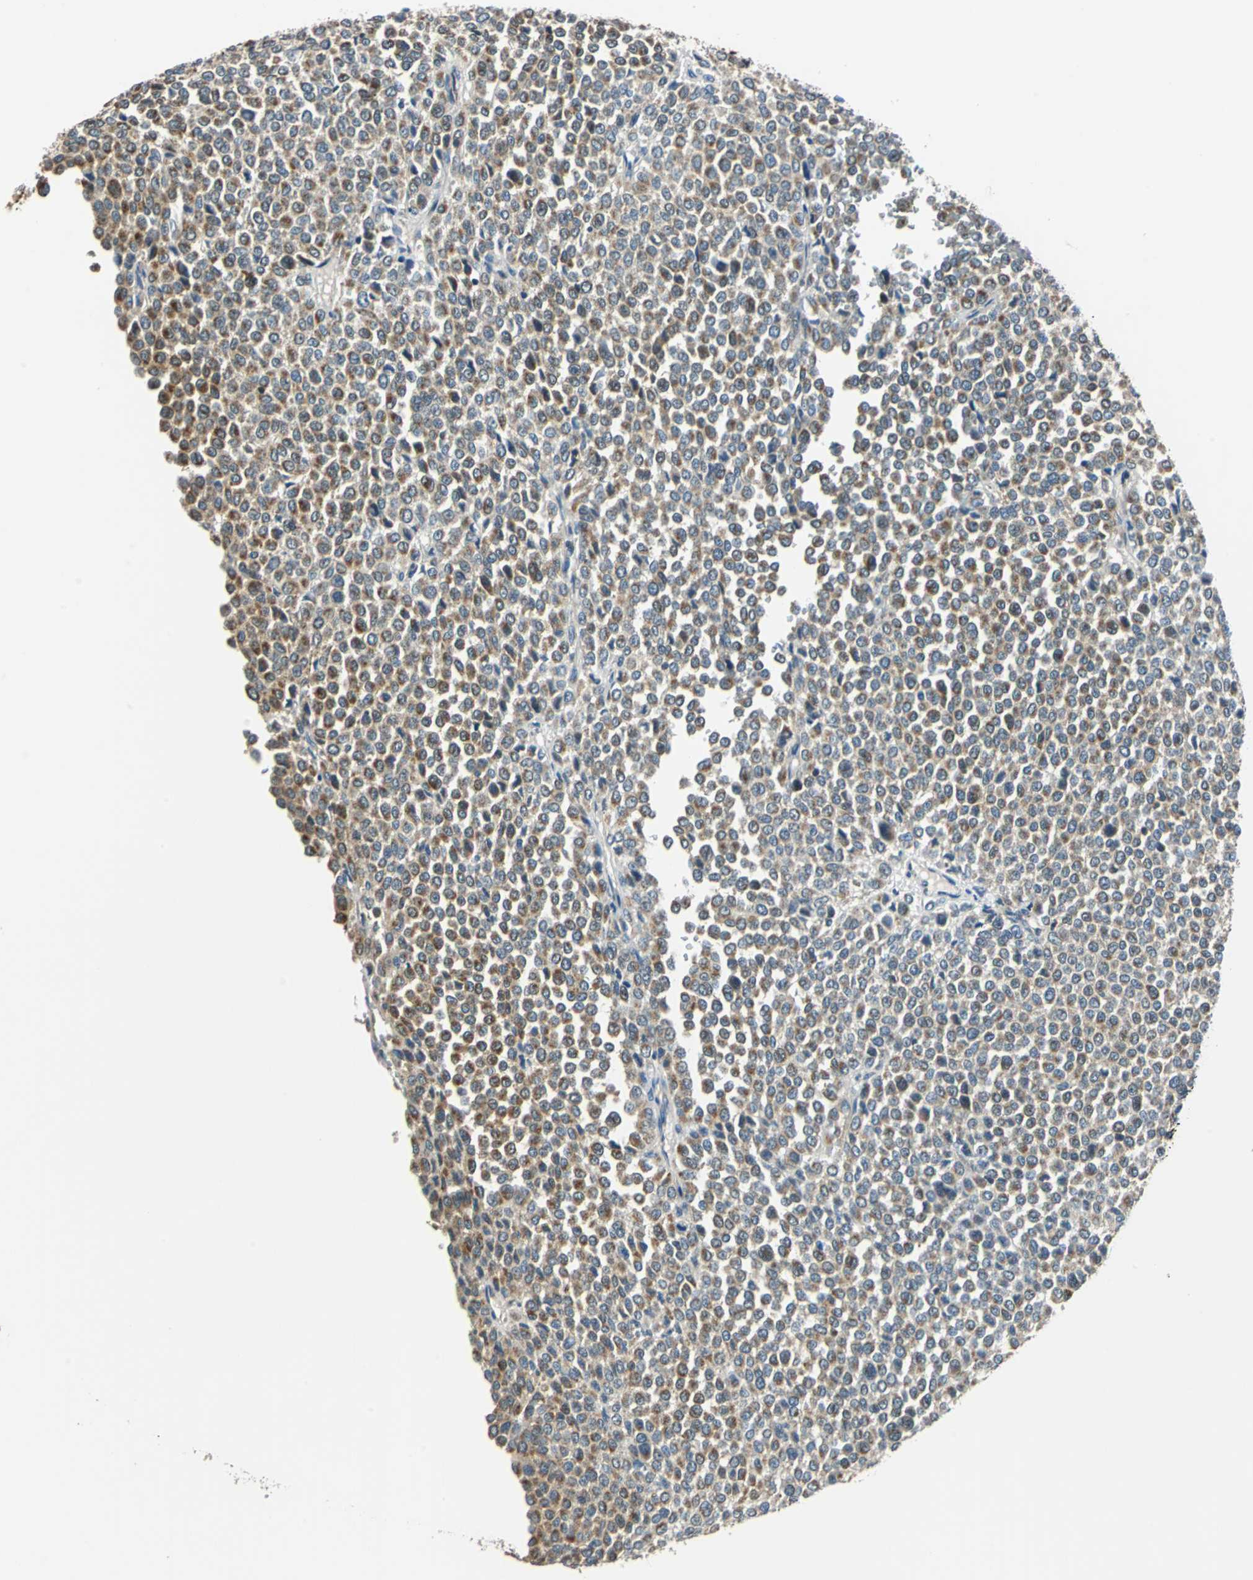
{"staining": {"intensity": "moderate", "quantity": "25%-75%", "location": "cytoplasmic/membranous"}, "tissue": "melanoma", "cell_type": "Tumor cells", "image_type": "cancer", "snomed": [{"axis": "morphology", "description": "Malignant melanoma, Metastatic site"}, {"axis": "topography", "description": "Pancreas"}], "caption": "Moderate cytoplasmic/membranous expression is identified in approximately 25%-75% of tumor cells in malignant melanoma (metastatic site).", "gene": "CPA3", "patient": {"sex": "female", "age": 30}}